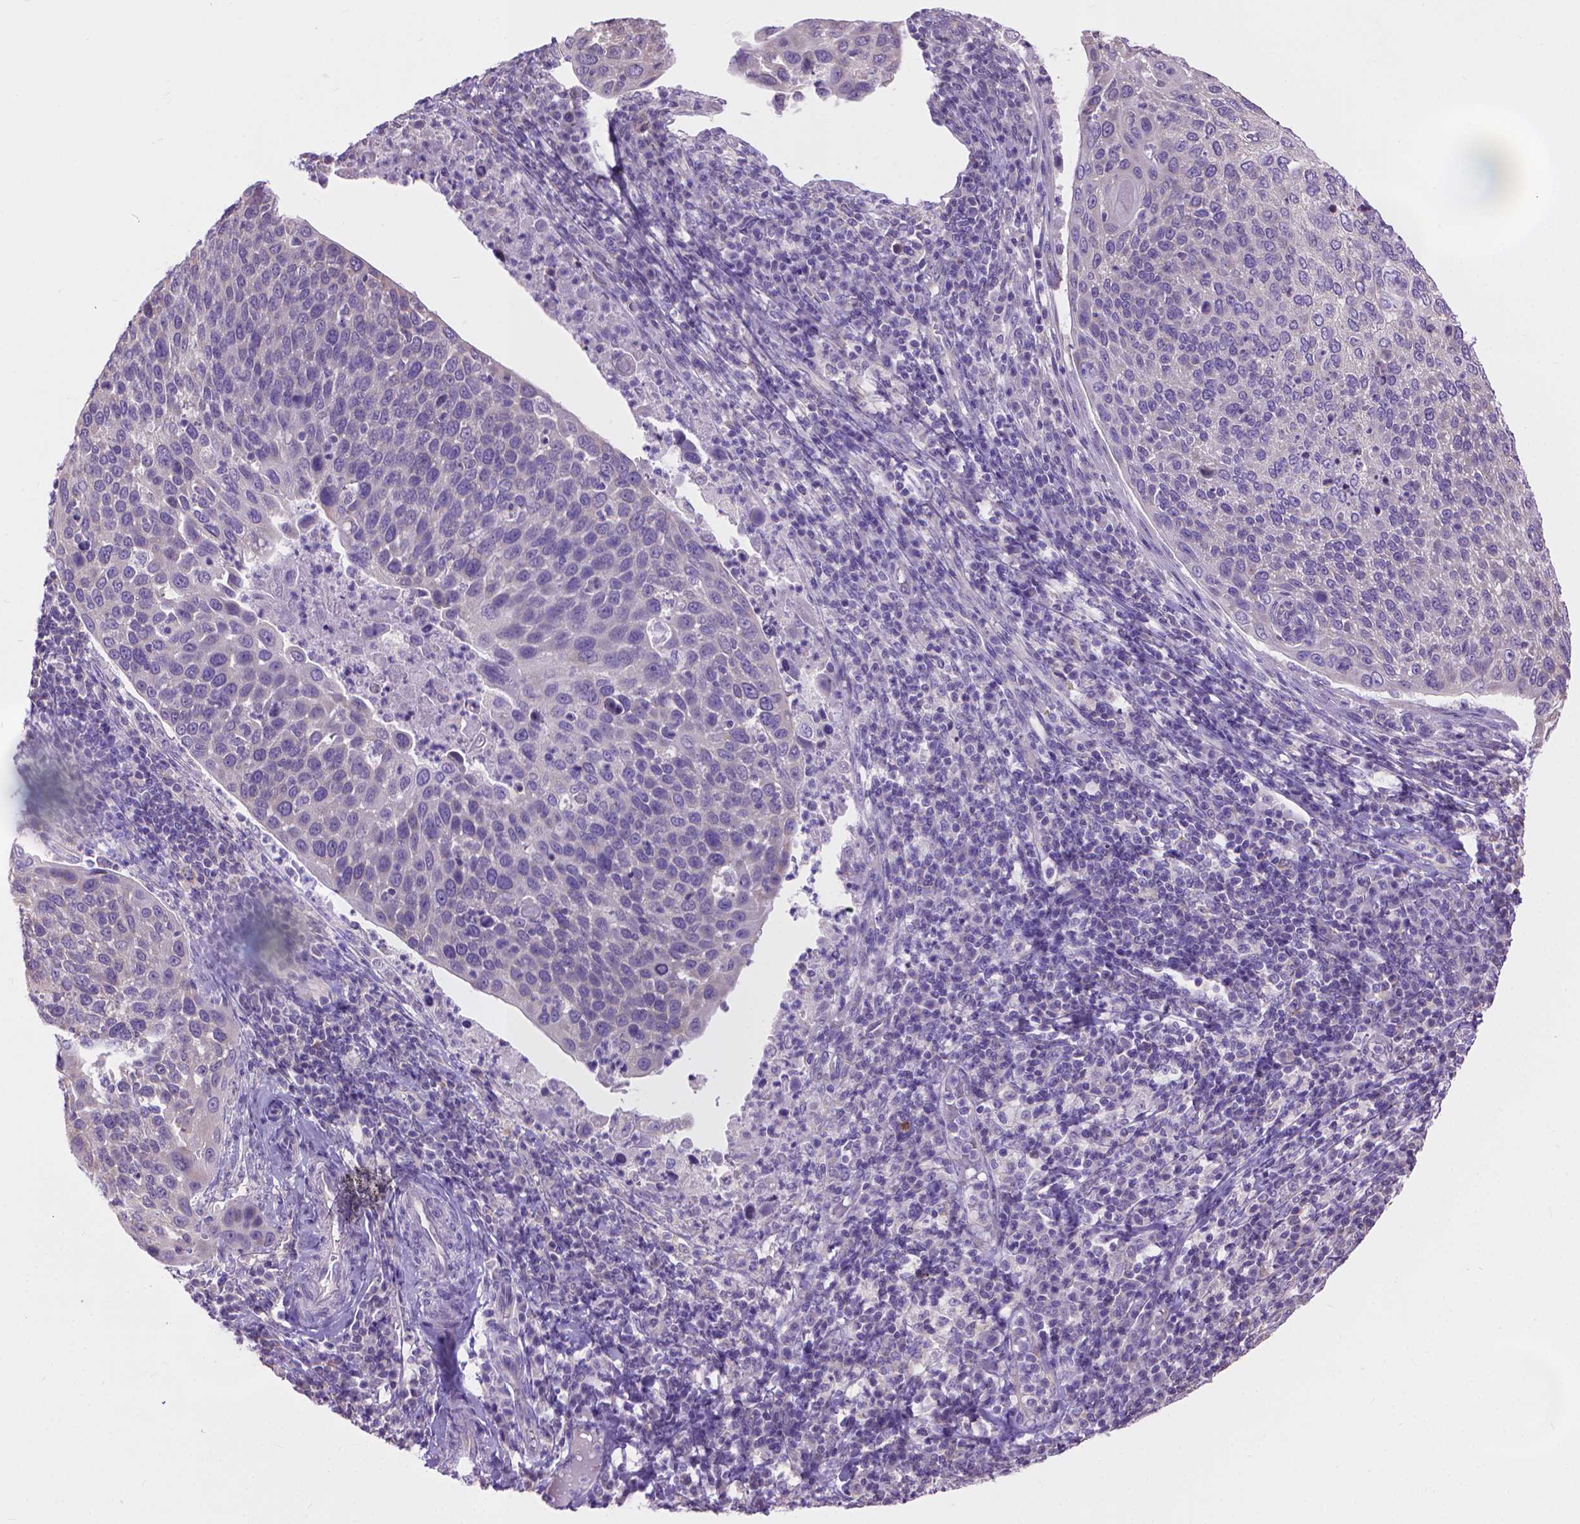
{"staining": {"intensity": "negative", "quantity": "none", "location": "none"}, "tissue": "cervical cancer", "cell_type": "Tumor cells", "image_type": "cancer", "snomed": [{"axis": "morphology", "description": "Squamous cell carcinoma, NOS"}, {"axis": "topography", "description": "Cervix"}], "caption": "High power microscopy photomicrograph of an immunohistochemistry (IHC) histopathology image of cervical cancer (squamous cell carcinoma), revealing no significant expression in tumor cells.", "gene": "SYN1", "patient": {"sex": "female", "age": 54}}